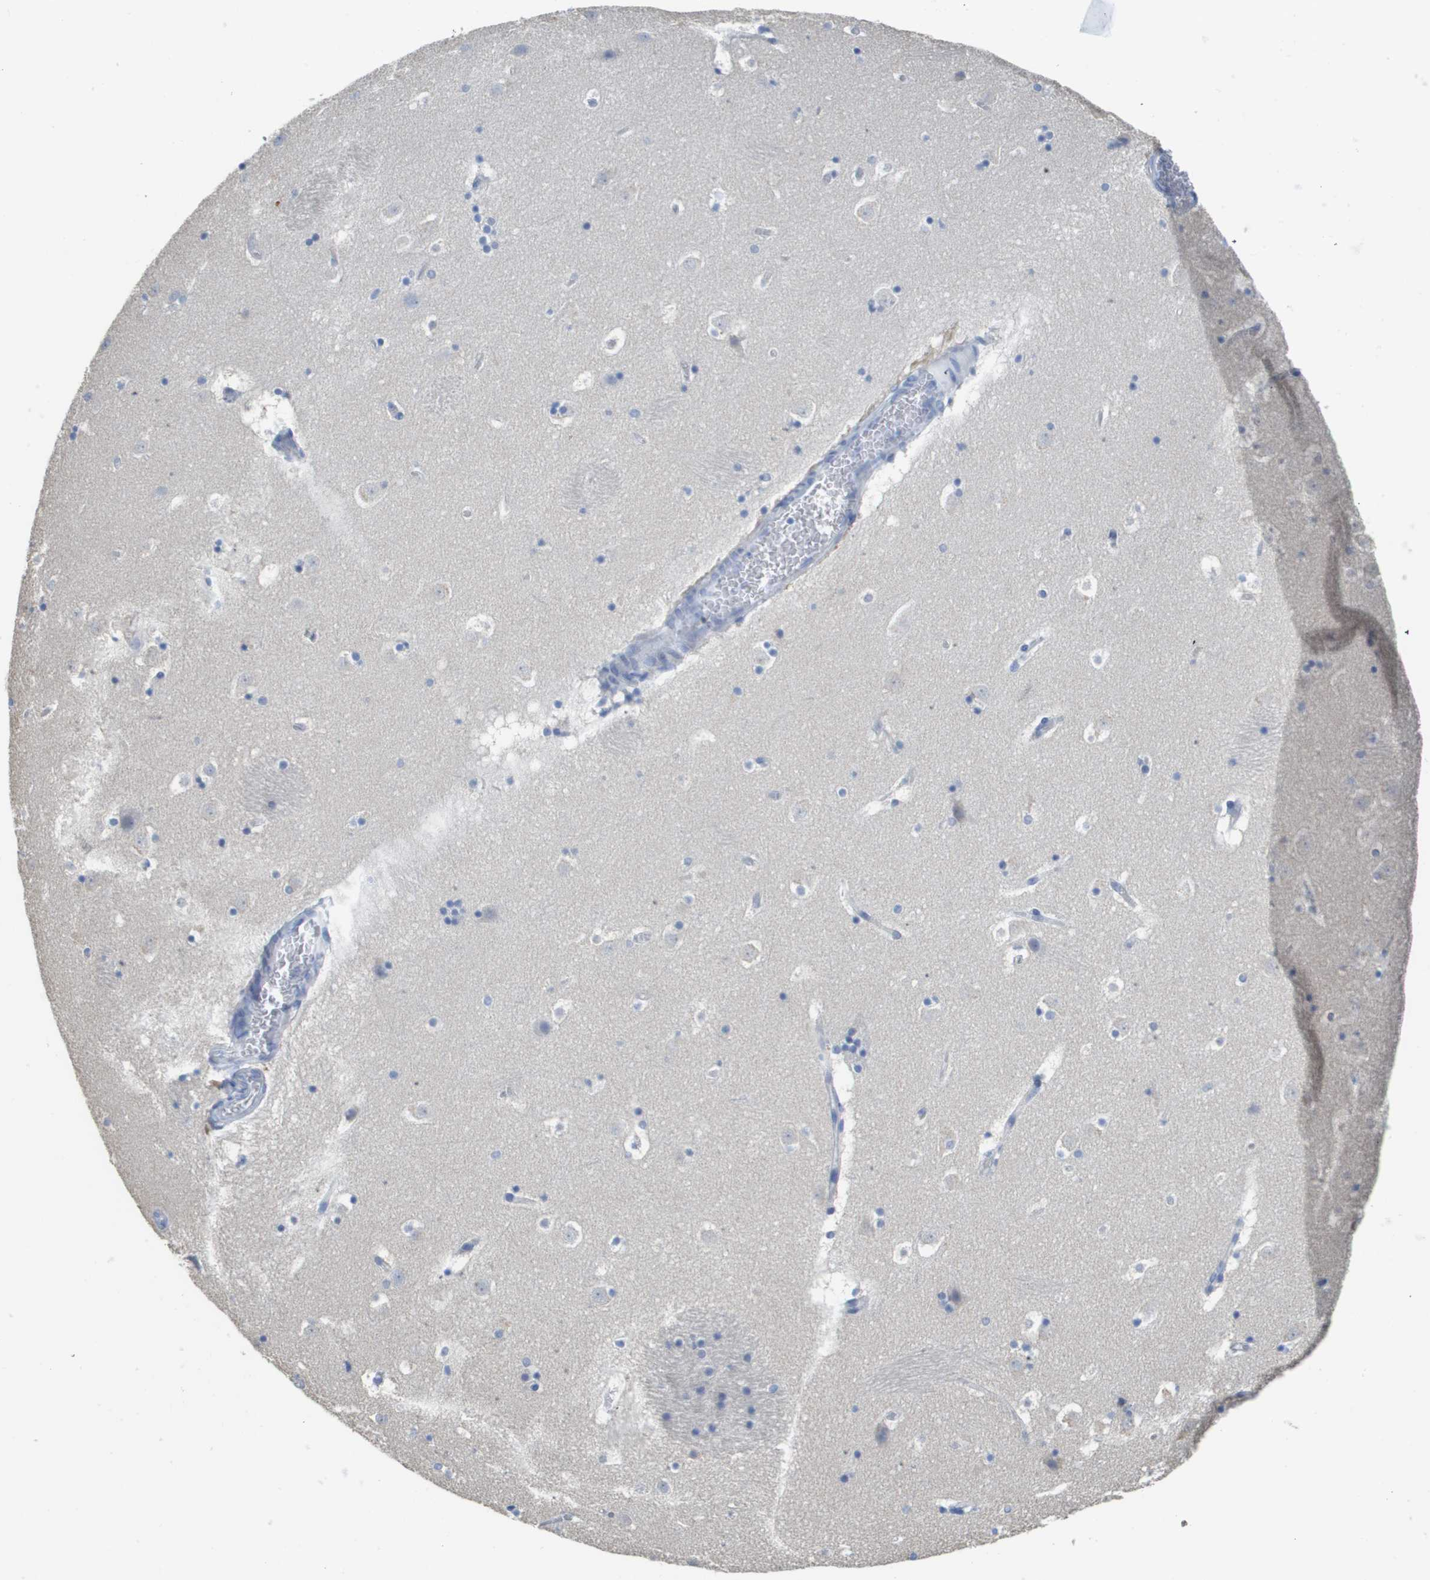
{"staining": {"intensity": "negative", "quantity": "none", "location": "none"}, "tissue": "caudate", "cell_type": "Glial cells", "image_type": "normal", "snomed": [{"axis": "morphology", "description": "Normal tissue, NOS"}, {"axis": "topography", "description": "Lateral ventricle wall"}], "caption": "High power microscopy image of an immunohistochemistry photomicrograph of normal caudate, revealing no significant staining in glial cells.", "gene": "MYL3", "patient": {"sex": "male", "age": 45}}